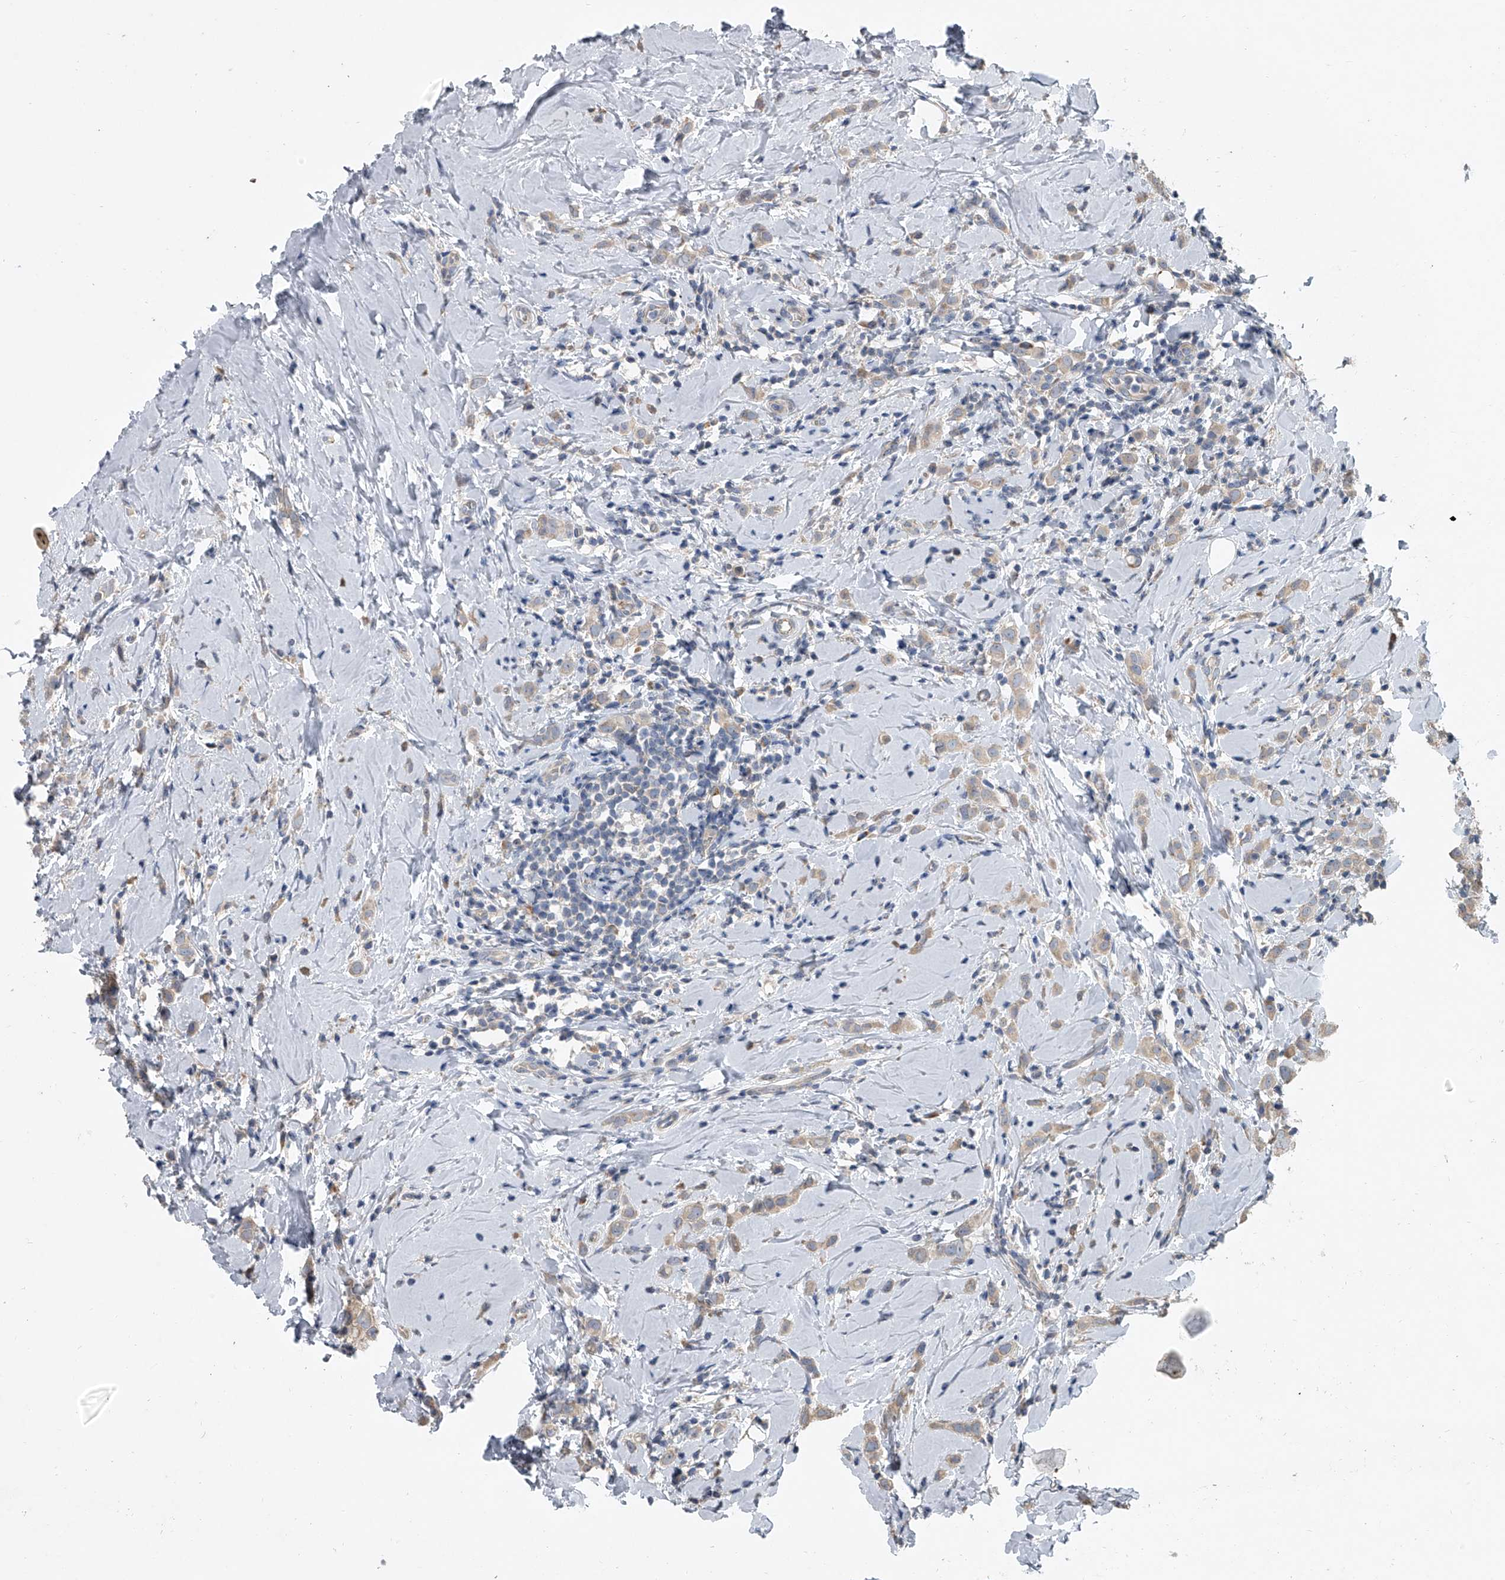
{"staining": {"intensity": "moderate", "quantity": ">75%", "location": "cytoplasmic/membranous"}, "tissue": "breast cancer", "cell_type": "Tumor cells", "image_type": "cancer", "snomed": [{"axis": "morphology", "description": "Lobular carcinoma"}, {"axis": "topography", "description": "Breast"}], "caption": "The photomicrograph reveals immunohistochemical staining of breast cancer. There is moderate cytoplasmic/membranous expression is present in approximately >75% of tumor cells.", "gene": "DOCK9", "patient": {"sex": "female", "age": 47}}